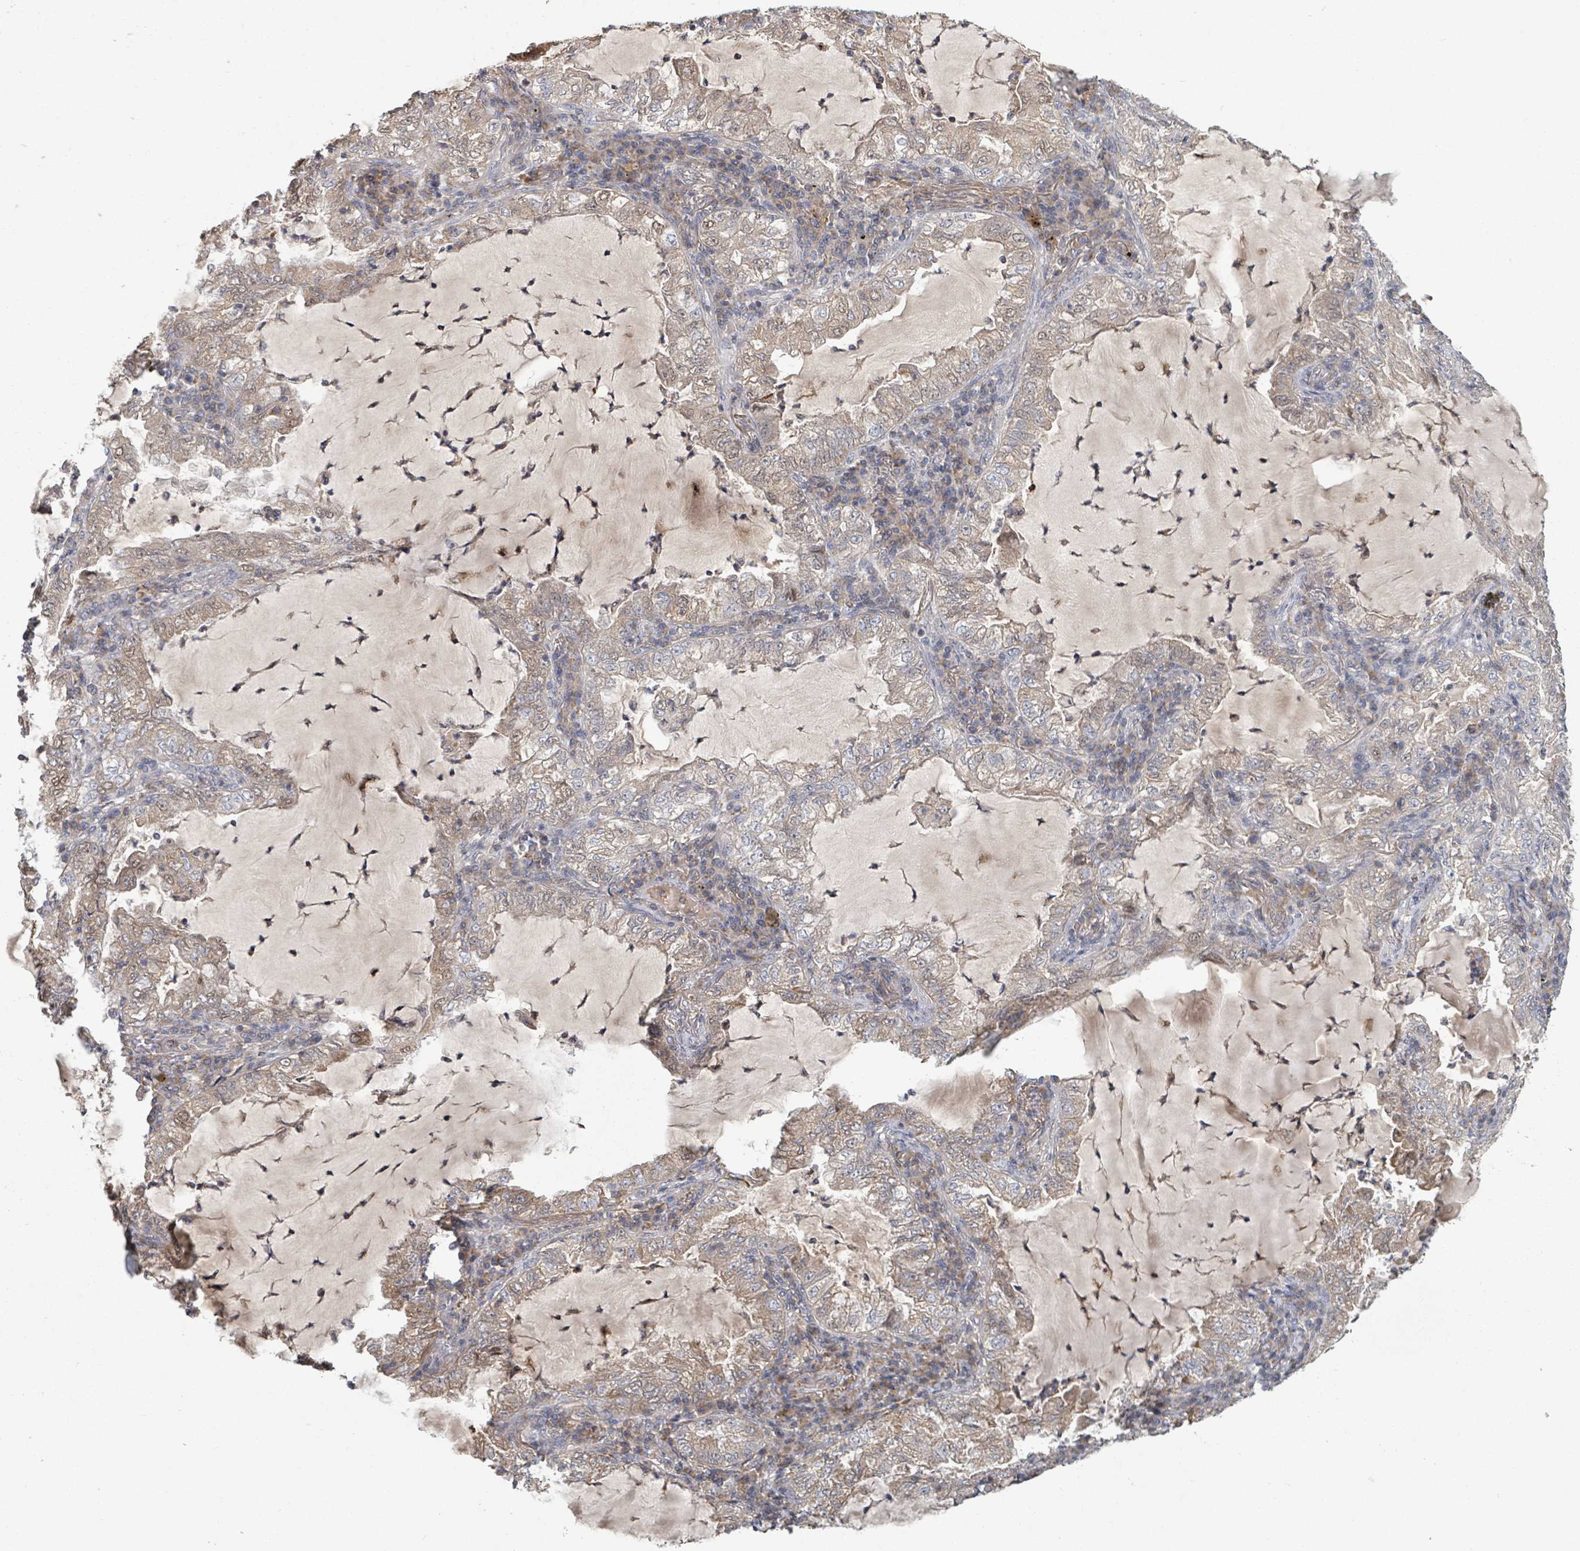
{"staining": {"intensity": "weak", "quantity": "25%-75%", "location": "cytoplasmic/membranous,nuclear"}, "tissue": "lung cancer", "cell_type": "Tumor cells", "image_type": "cancer", "snomed": [{"axis": "morphology", "description": "Adenocarcinoma, NOS"}, {"axis": "topography", "description": "Lung"}], "caption": "There is low levels of weak cytoplasmic/membranous and nuclear staining in tumor cells of lung cancer, as demonstrated by immunohistochemical staining (brown color).", "gene": "GABBR1", "patient": {"sex": "female", "age": 73}}